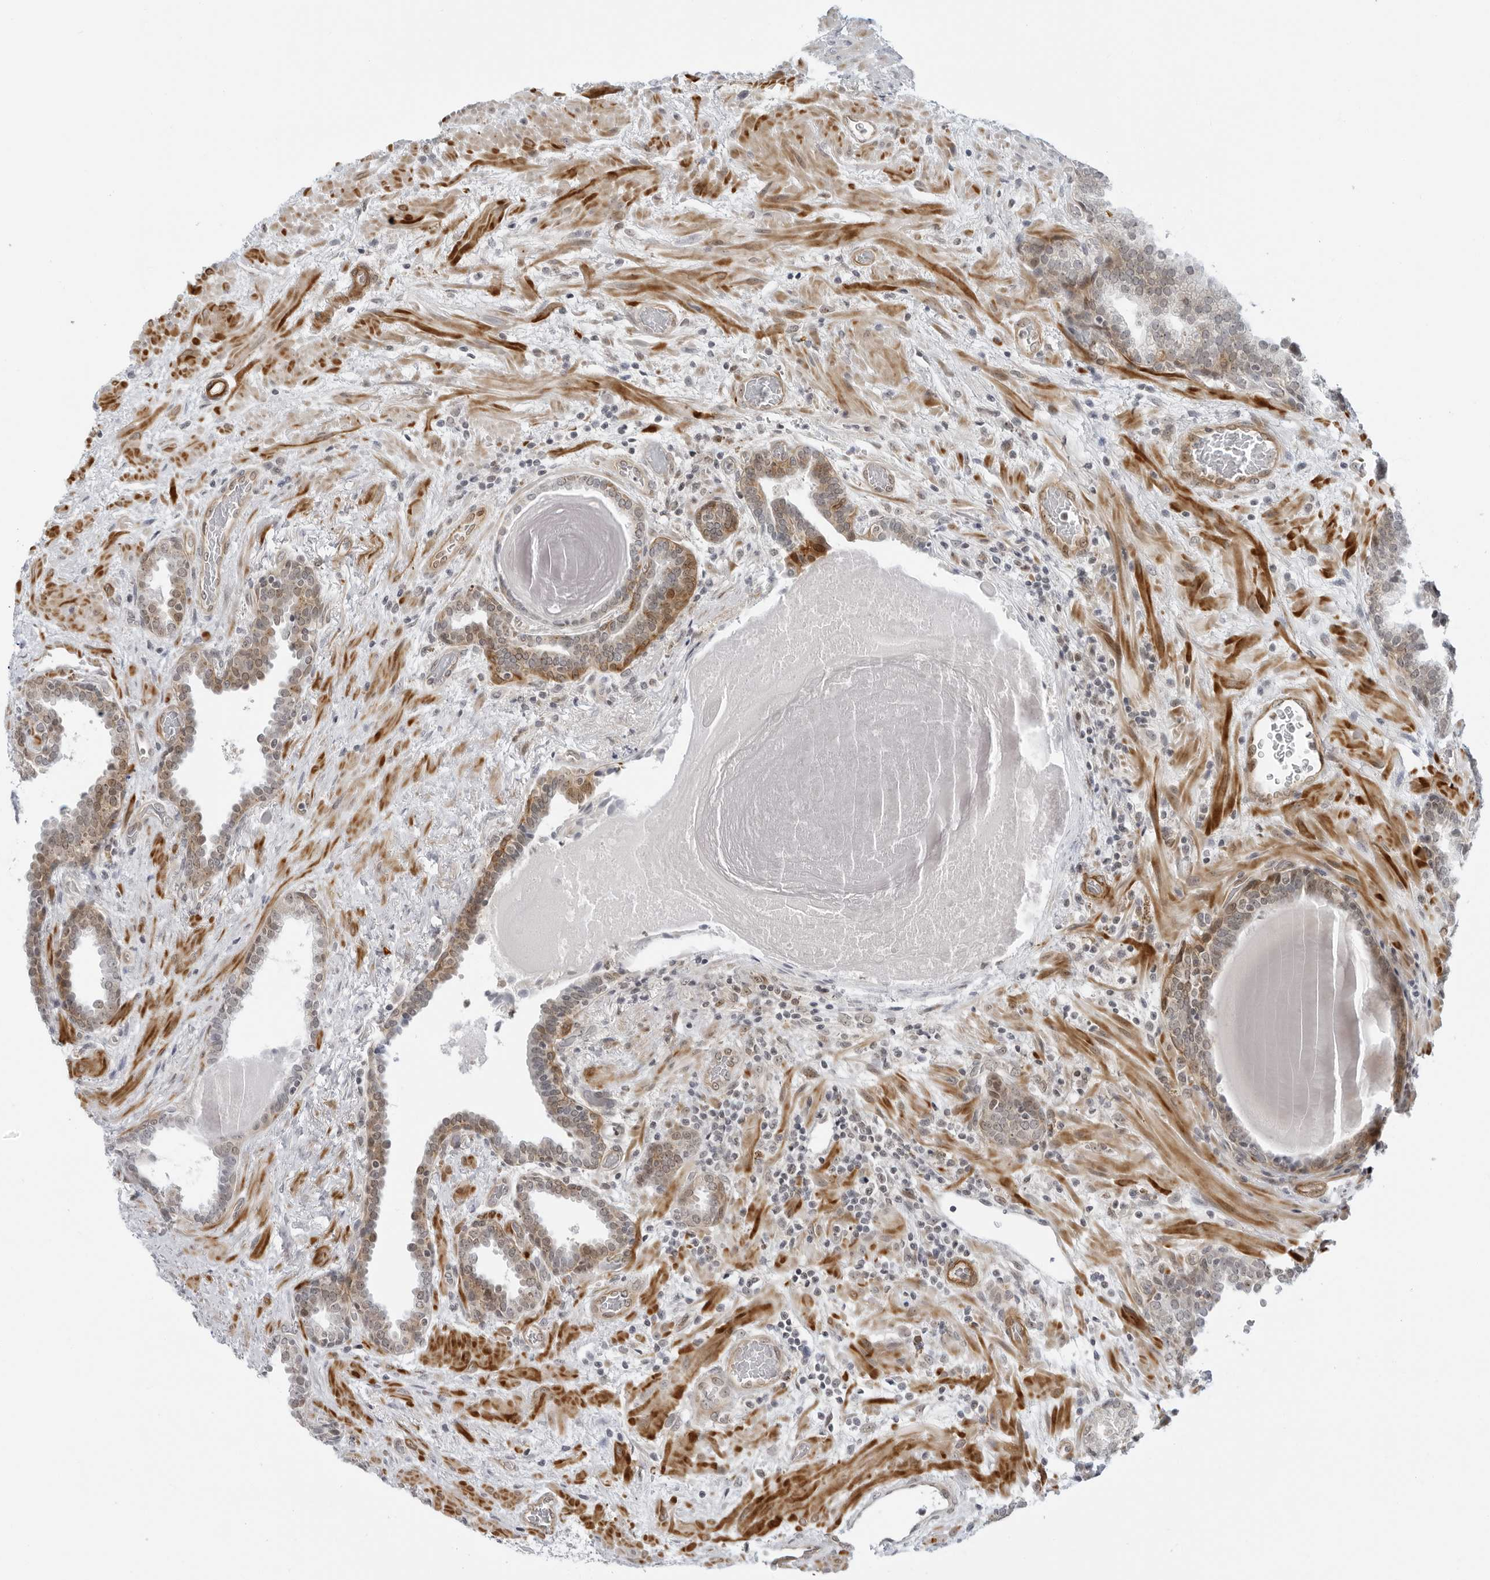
{"staining": {"intensity": "moderate", "quantity": "<25%", "location": "cytoplasmic/membranous"}, "tissue": "prostate", "cell_type": "Glandular cells", "image_type": "normal", "snomed": [{"axis": "morphology", "description": "Normal tissue, NOS"}, {"axis": "topography", "description": "Prostate"}], "caption": "Protein analysis of benign prostate demonstrates moderate cytoplasmic/membranous expression in about <25% of glandular cells. The protein of interest is shown in brown color, while the nuclei are stained blue.", "gene": "SUGCT", "patient": {"sex": "male", "age": 48}}